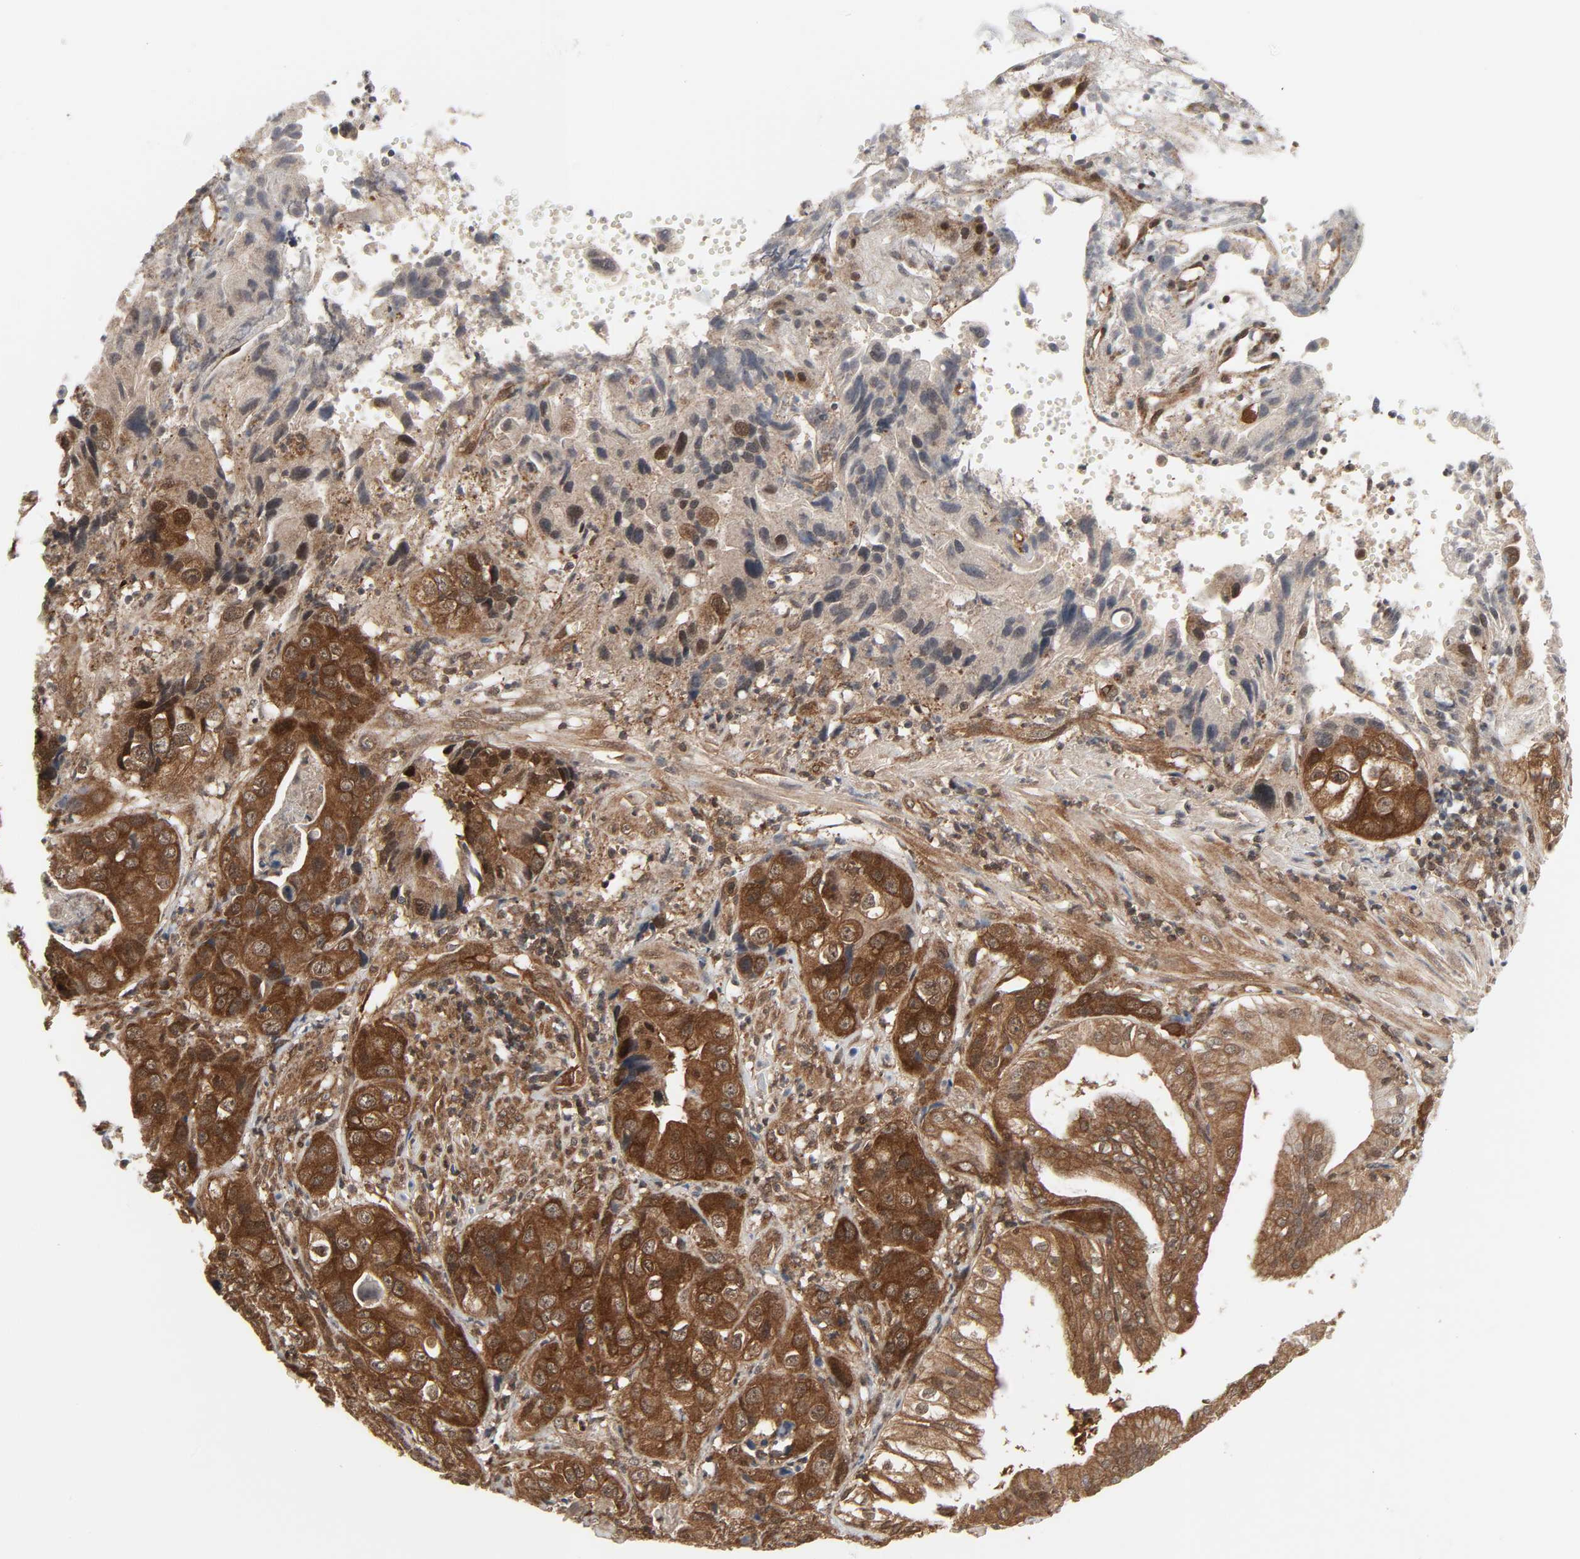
{"staining": {"intensity": "strong", "quantity": ">75%", "location": "cytoplasmic/membranous"}, "tissue": "liver cancer", "cell_type": "Tumor cells", "image_type": "cancer", "snomed": [{"axis": "morphology", "description": "Cholangiocarcinoma"}, {"axis": "topography", "description": "Liver"}], "caption": "Liver cancer tissue reveals strong cytoplasmic/membranous expression in approximately >75% of tumor cells, visualized by immunohistochemistry. Nuclei are stained in blue.", "gene": "GSK3A", "patient": {"sex": "female", "age": 61}}